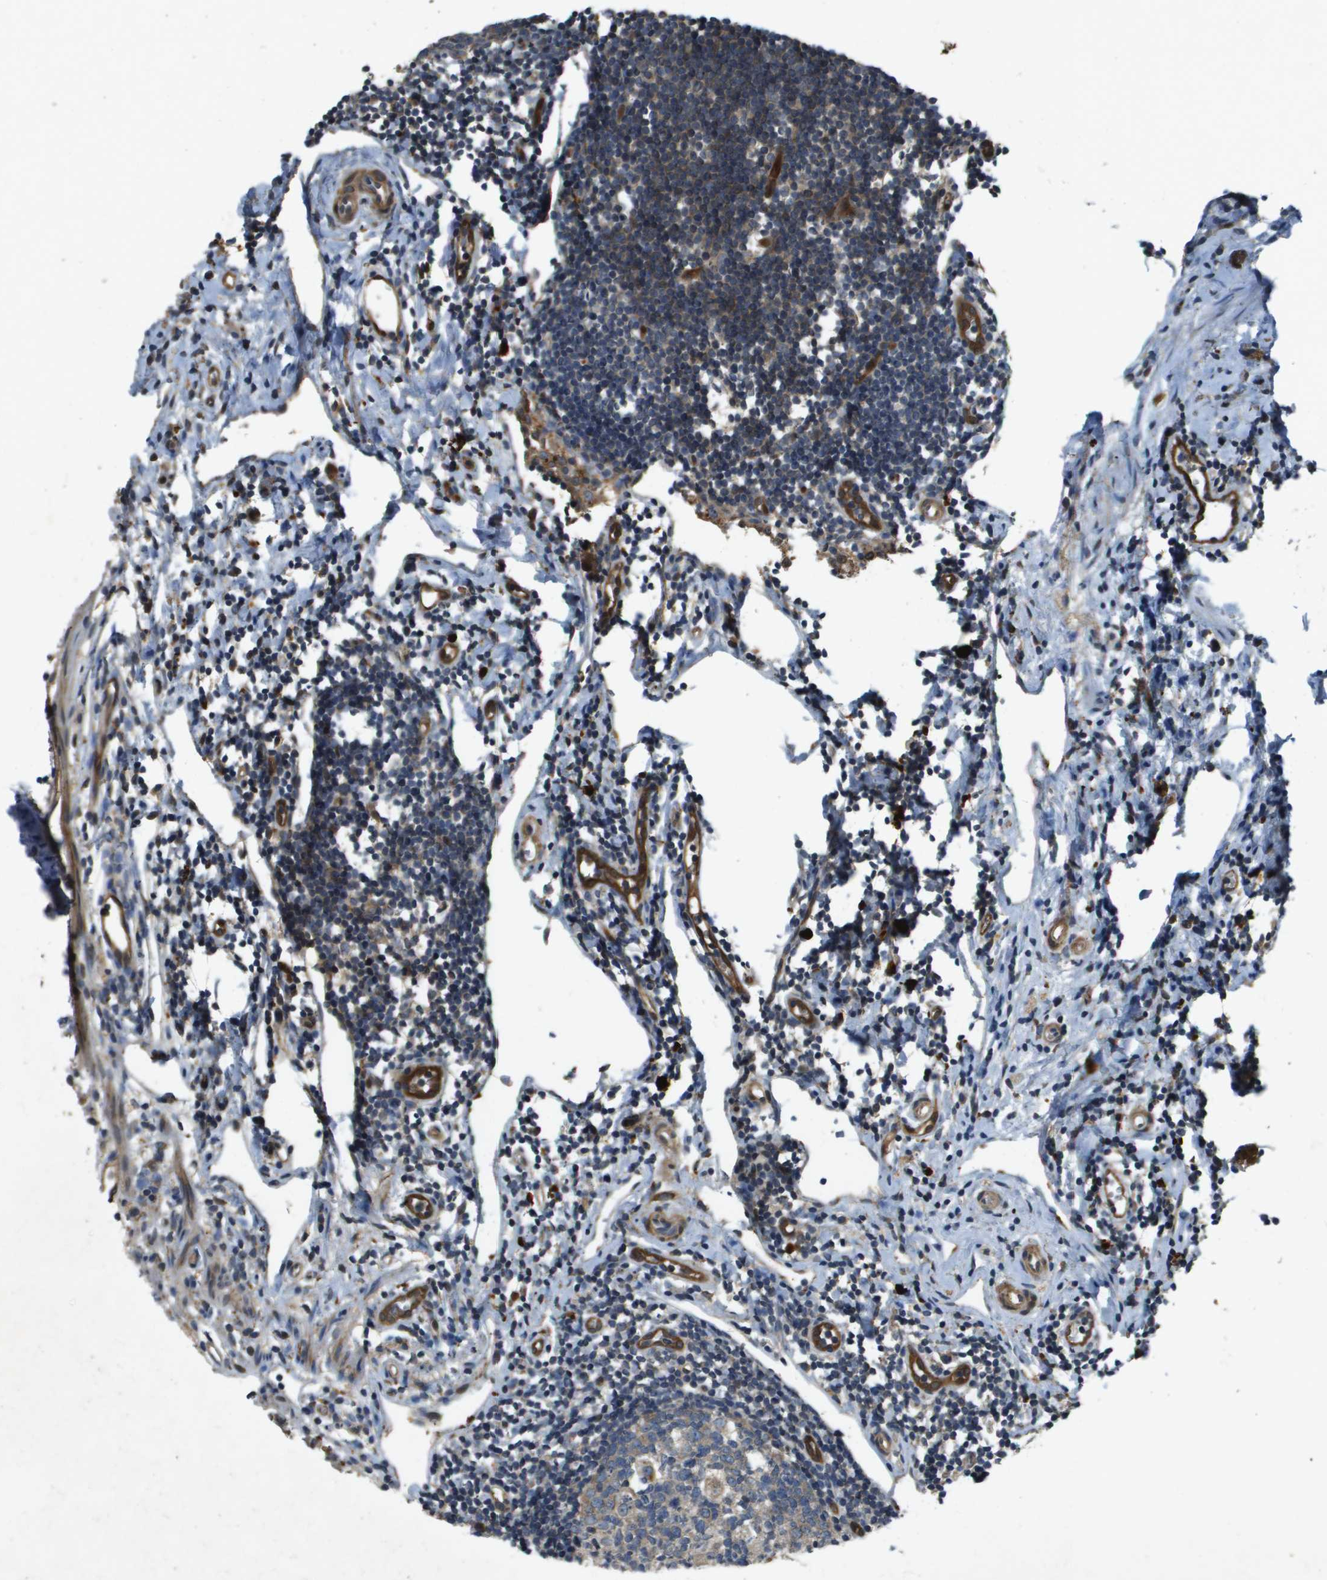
{"staining": {"intensity": "moderate", "quantity": ">75%", "location": "cytoplasmic/membranous"}, "tissue": "appendix", "cell_type": "Glandular cells", "image_type": "normal", "snomed": [{"axis": "morphology", "description": "Normal tissue, NOS"}, {"axis": "topography", "description": "Appendix"}], "caption": "Approximately >75% of glandular cells in unremarkable human appendix demonstrate moderate cytoplasmic/membranous protein expression as visualized by brown immunohistochemical staining.", "gene": "PGAP3", "patient": {"sex": "female", "age": 20}}